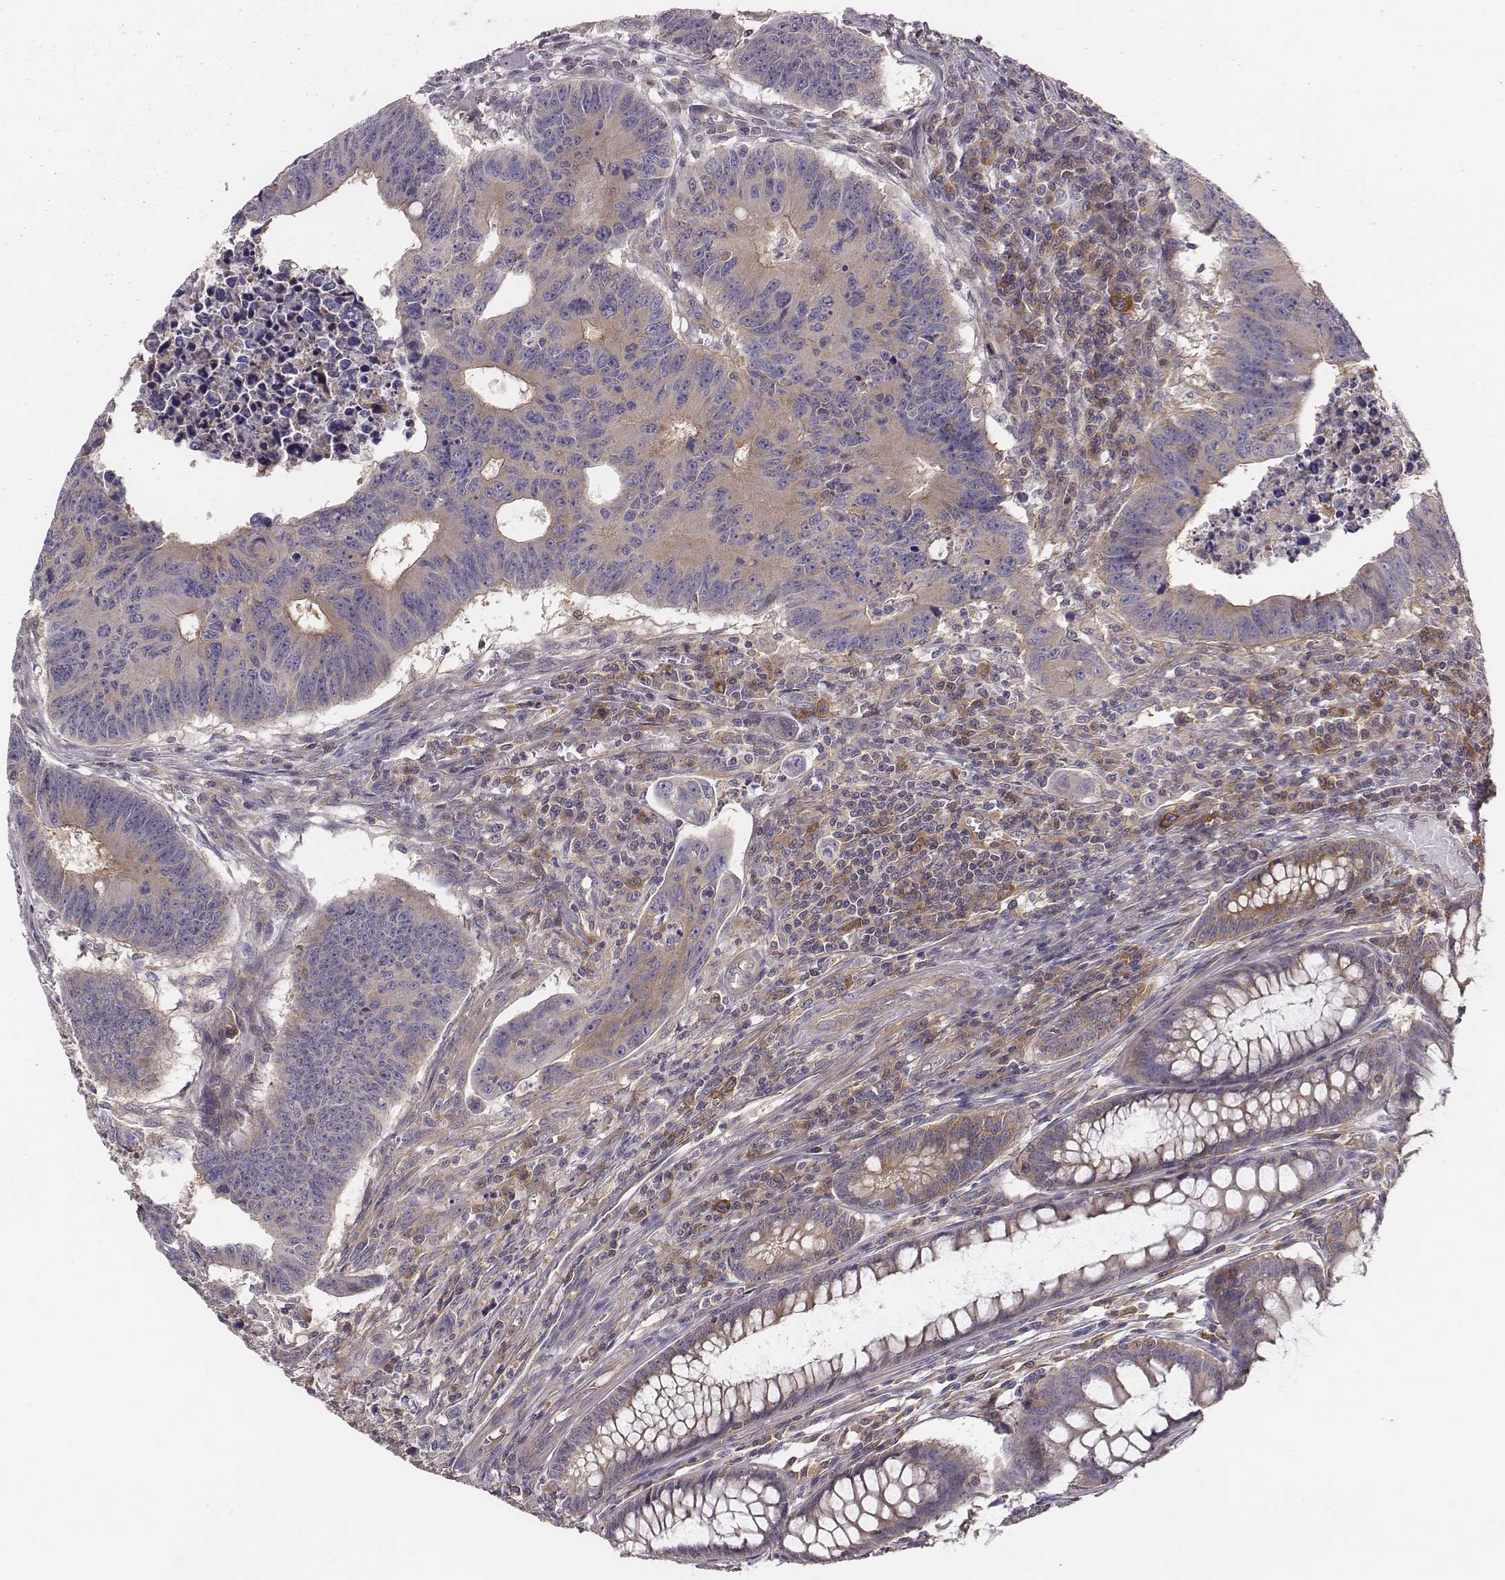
{"staining": {"intensity": "weak", "quantity": "<25%", "location": "cytoplasmic/membranous"}, "tissue": "colorectal cancer", "cell_type": "Tumor cells", "image_type": "cancer", "snomed": [{"axis": "morphology", "description": "Adenocarcinoma, NOS"}, {"axis": "topography", "description": "Rectum"}], "caption": "This photomicrograph is of colorectal cancer (adenocarcinoma) stained with immunohistochemistry to label a protein in brown with the nuclei are counter-stained blue. There is no staining in tumor cells. The staining was performed using DAB to visualize the protein expression in brown, while the nuclei were stained in blue with hematoxylin (Magnification: 20x).", "gene": "CAD", "patient": {"sex": "female", "age": 85}}